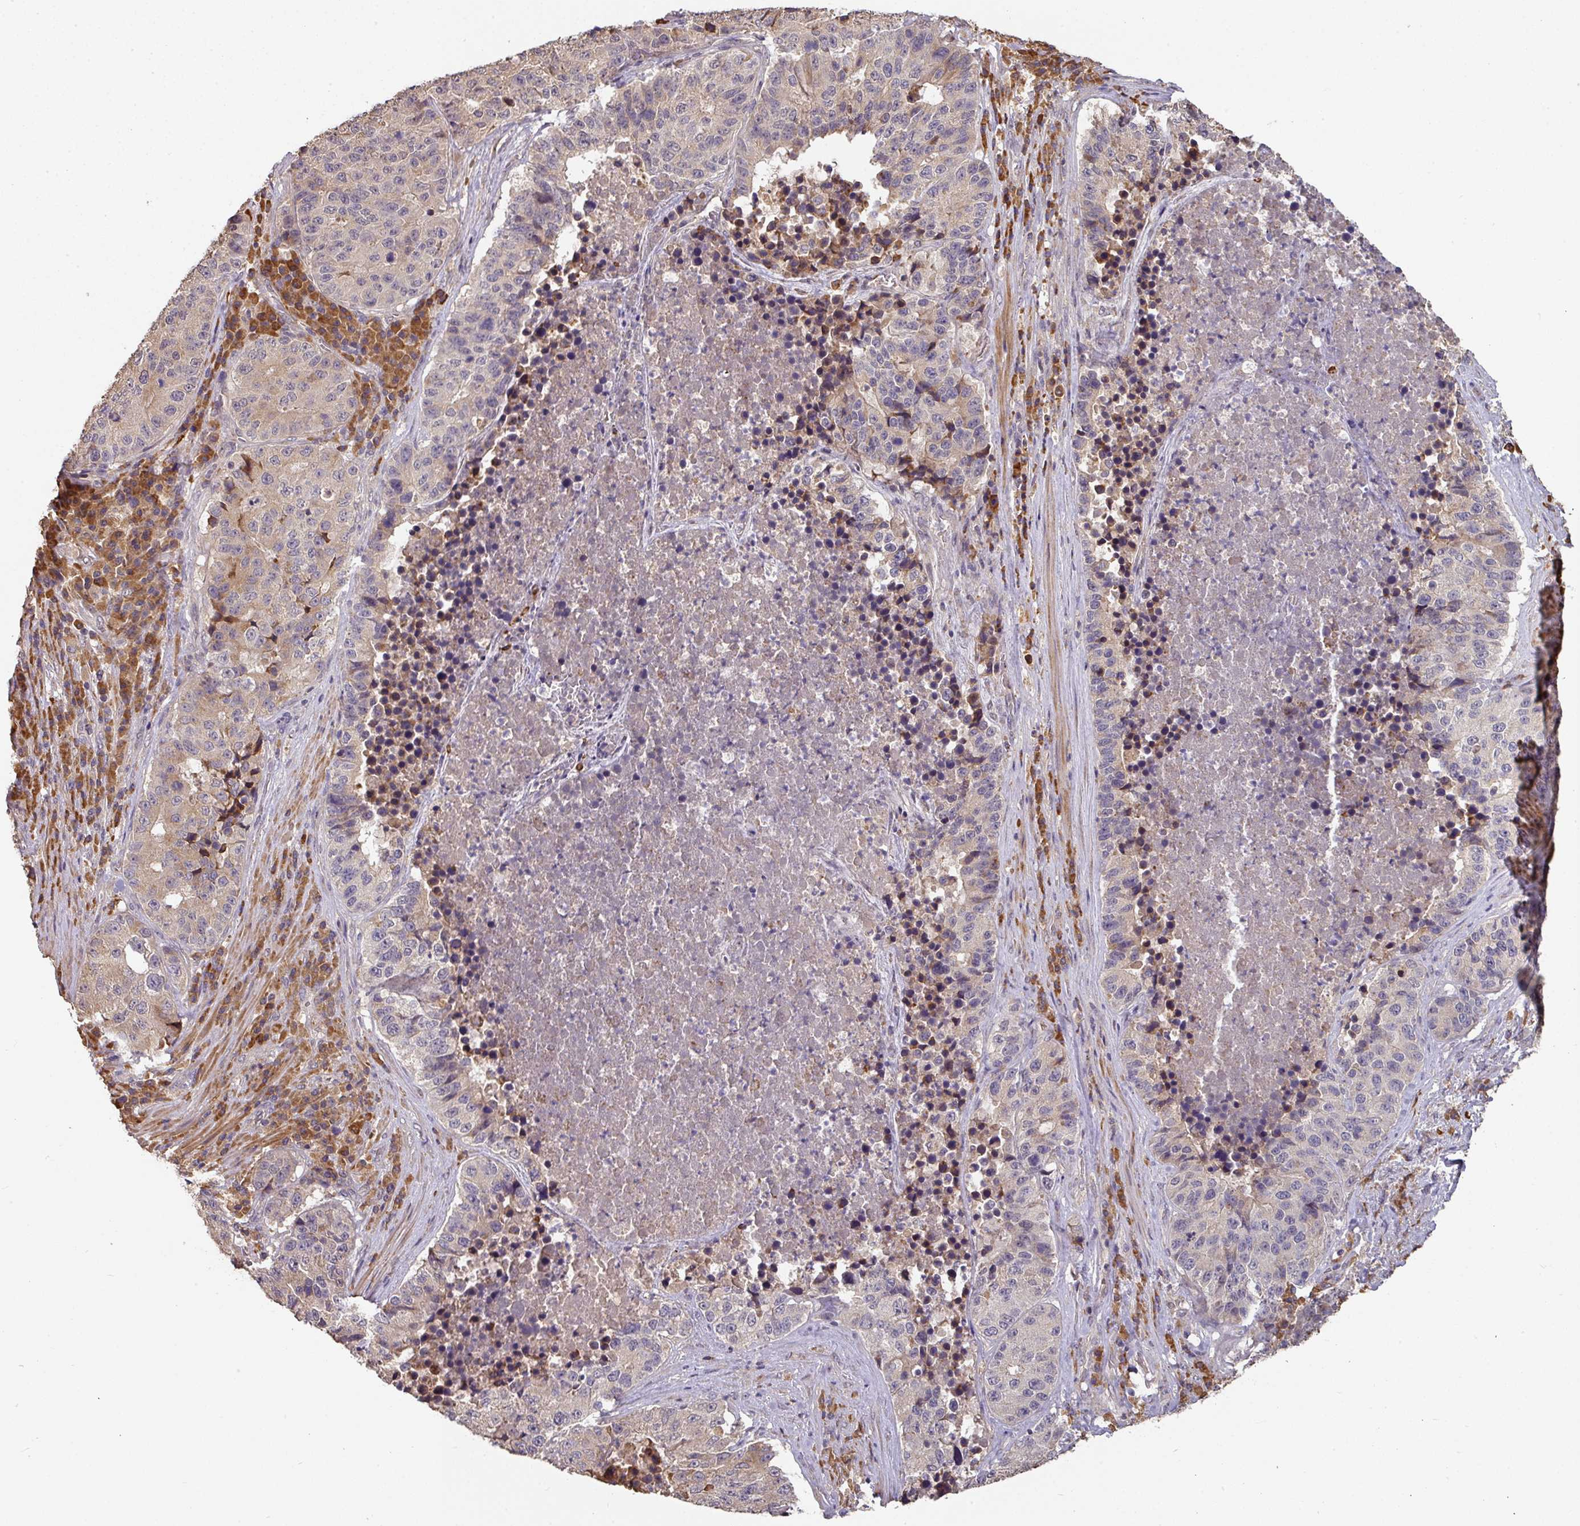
{"staining": {"intensity": "moderate", "quantity": "<25%", "location": "cytoplasmic/membranous"}, "tissue": "stomach cancer", "cell_type": "Tumor cells", "image_type": "cancer", "snomed": [{"axis": "morphology", "description": "Adenocarcinoma, NOS"}, {"axis": "topography", "description": "Stomach"}], "caption": "Immunohistochemical staining of adenocarcinoma (stomach) displays low levels of moderate cytoplasmic/membranous staining in about <25% of tumor cells. Immunohistochemistry stains the protein of interest in brown and the nuclei are stained blue.", "gene": "ACVR2B", "patient": {"sex": "male", "age": 71}}